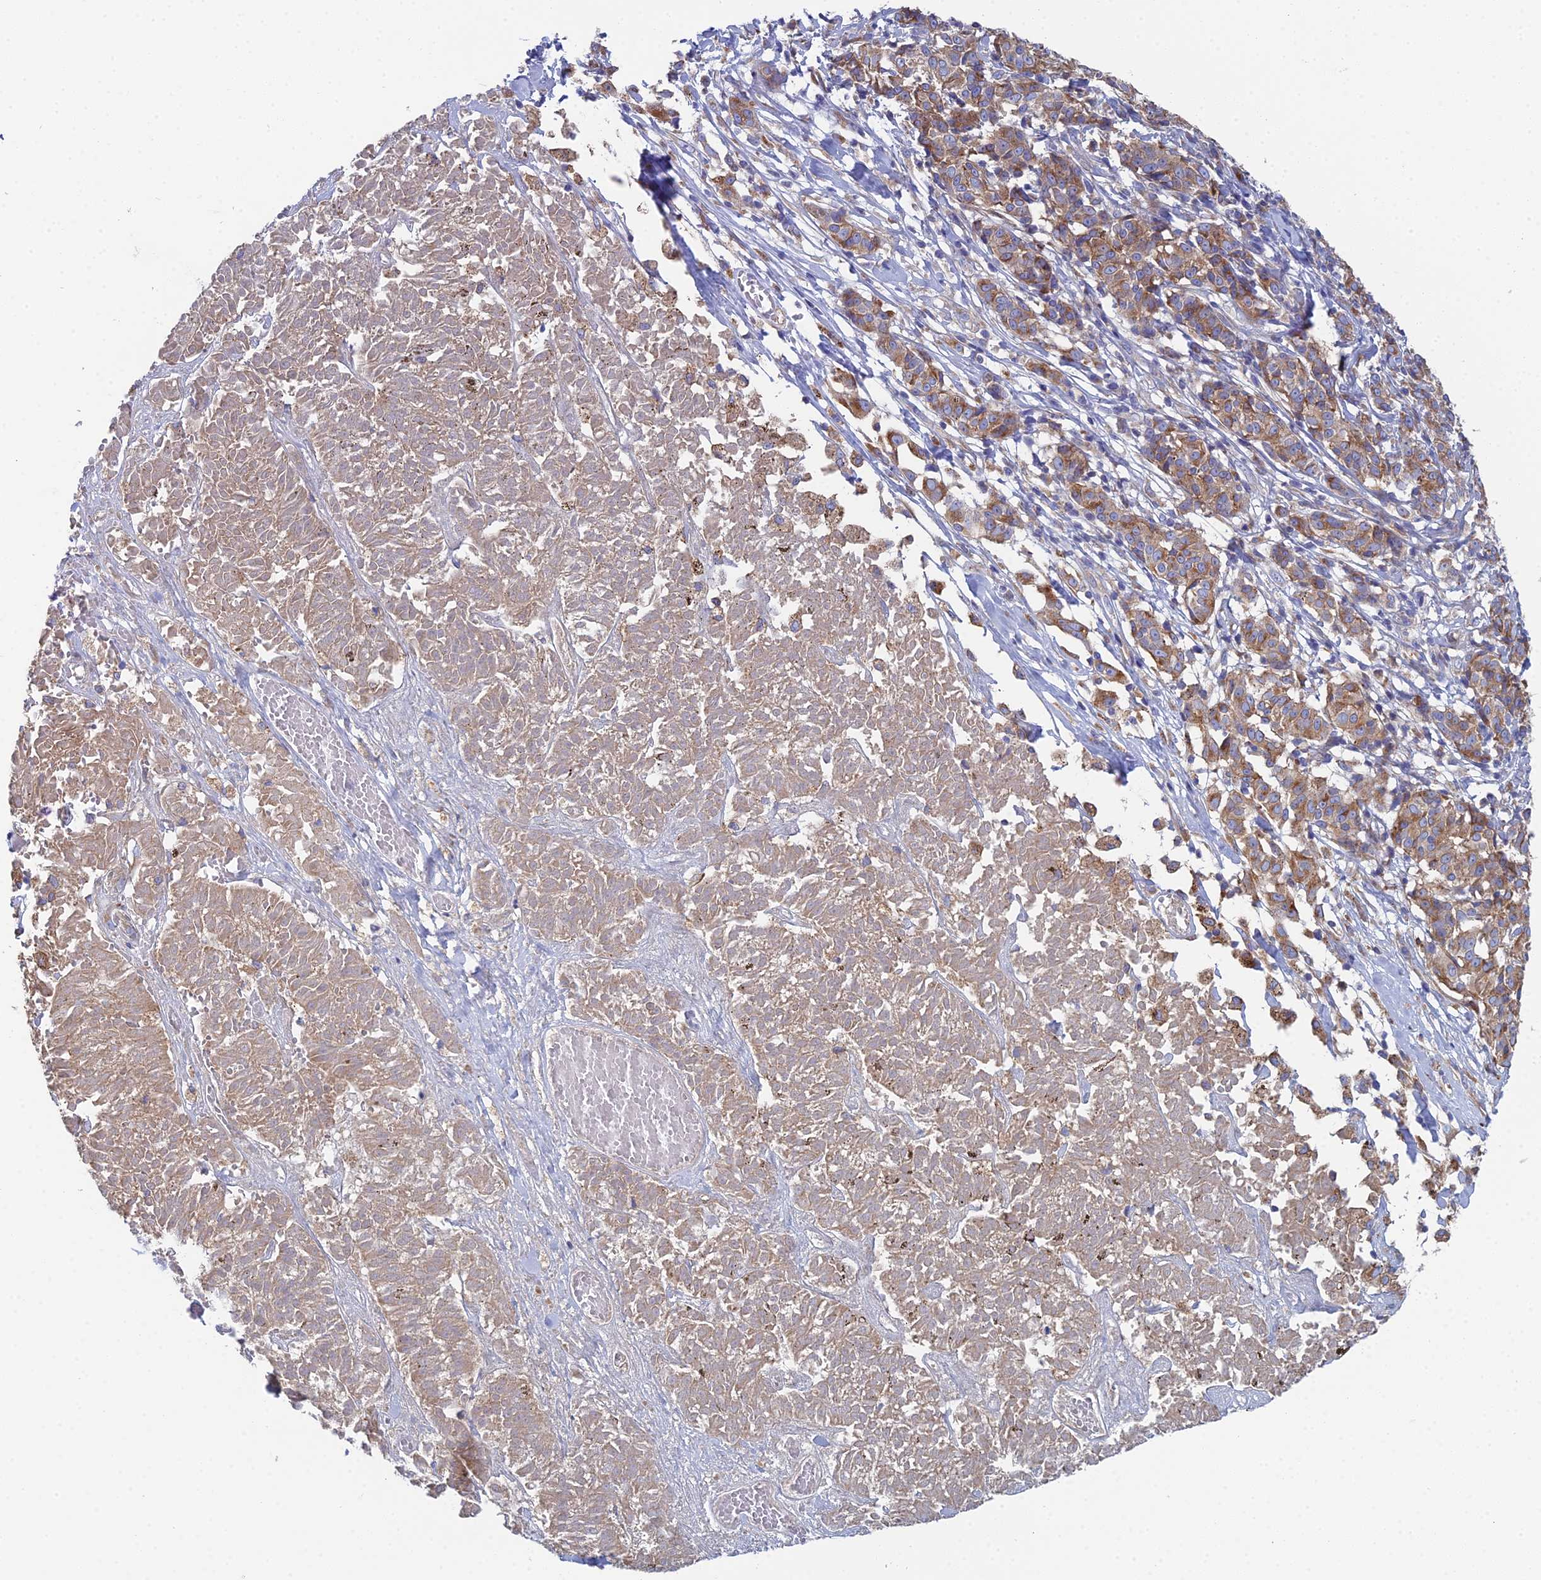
{"staining": {"intensity": "strong", "quantity": ">75%", "location": "cytoplasmic/membranous"}, "tissue": "melanoma", "cell_type": "Tumor cells", "image_type": "cancer", "snomed": [{"axis": "morphology", "description": "Malignant melanoma, NOS"}, {"axis": "topography", "description": "Skin"}], "caption": "About >75% of tumor cells in human malignant melanoma exhibit strong cytoplasmic/membranous protein positivity as visualized by brown immunohistochemical staining.", "gene": "CLCN3", "patient": {"sex": "female", "age": 72}}